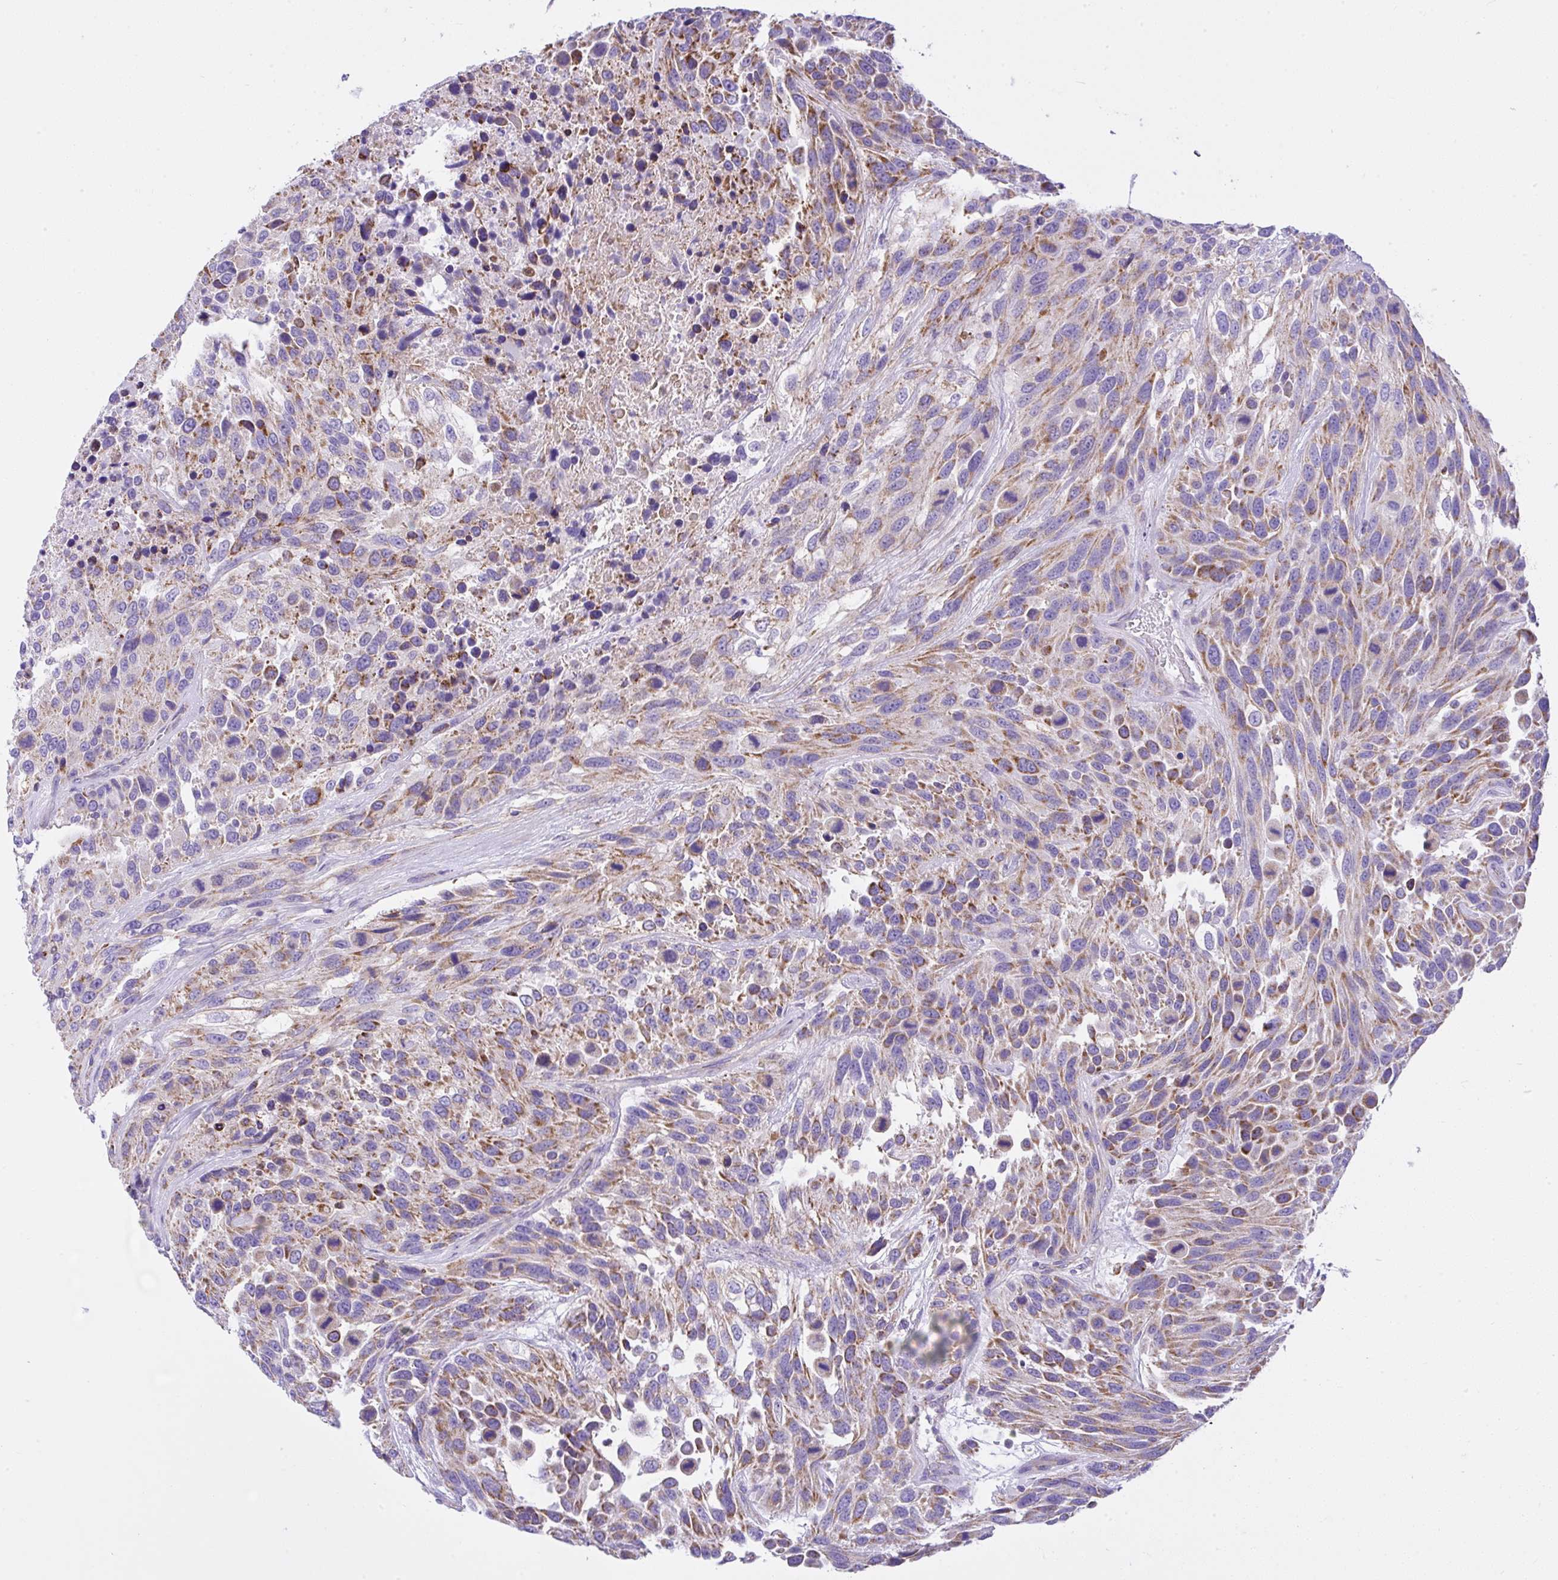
{"staining": {"intensity": "moderate", "quantity": "25%-75%", "location": "cytoplasmic/membranous"}, "tissue": "urothelial cancer", "cell_type": "Tumor cells", "image_type": "cancer", "snomed": [{"axis": "morphology", "description": "Urothelial carcinoma, High grade"}, {"axis": "topography", "description": "Urinary bladder"}], "caption": "Immunohistochemistry (IHC) histopathology image of neoplastic tissue: human high-grade urothelial carcinoma stained using immunohistochemistry (IHC) reveals medium levels of moderate protein expression localized specifically in the cytoplasmic/membranous of tumor cells, appearing as a cytoplasmic/membranous brown color.", "gene": "SLC13A1", "patient": {"sex": "female", "age": 70}}